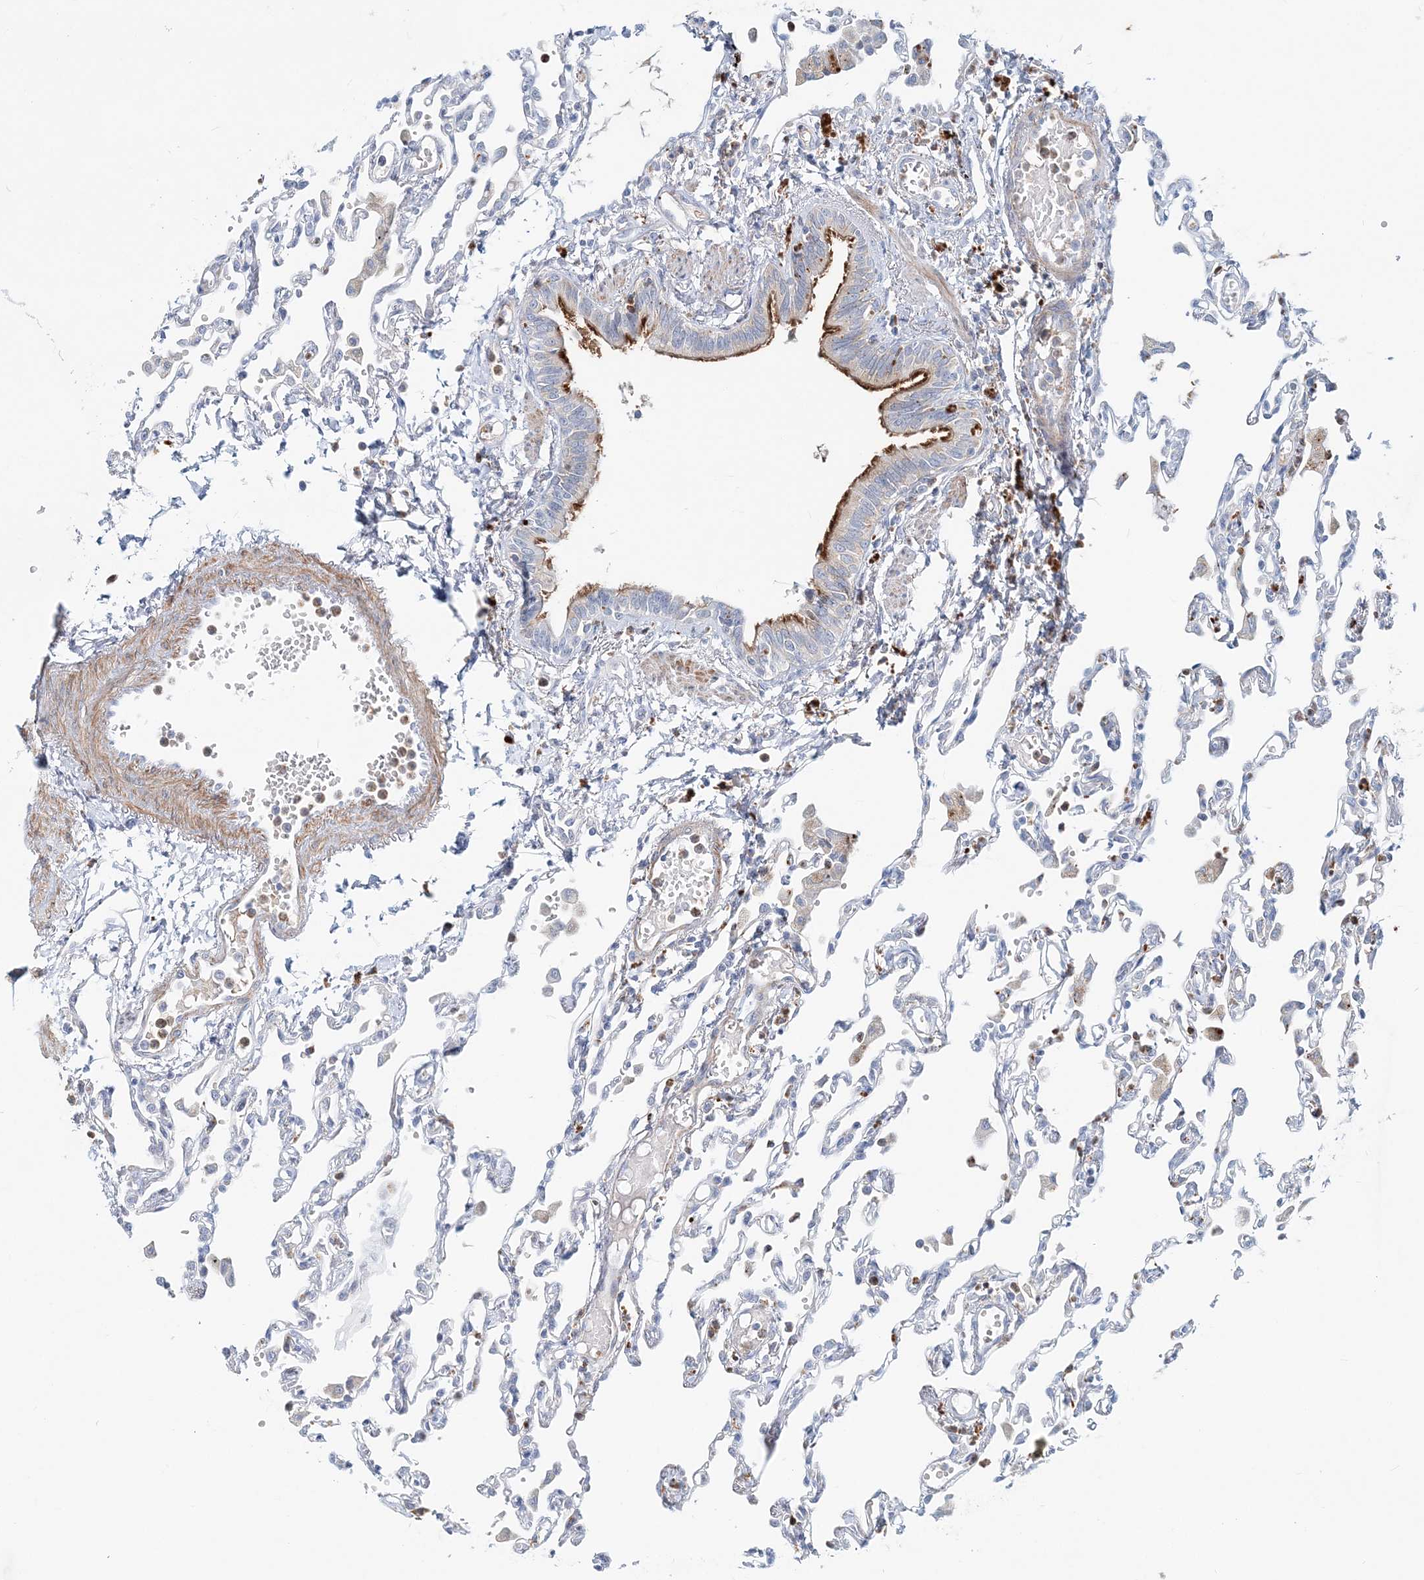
{"staining": {"intensity": "negative", "quantity": "none", "location": "none"}, "tissue": "lung", "cell_type": "Alveolar cells", "image_type": "normal", "snomed": [{"axis": "morphology", "description": "Normal tissue, NOS"}, {"axis": "topography", "description": "Bronchus"}, {"axis": "topography", "description": "Lung"}], "caption": "DAB immunohistochemical staining of benign lung demonstrates no significant expression in alveolar cells. (DAB (3,3'-diaminobenzidine) immunohistochemistry with hematoxylin counter stain).", "gene": "DNAH5", "patient": {"sex": "female", "age": 49}}